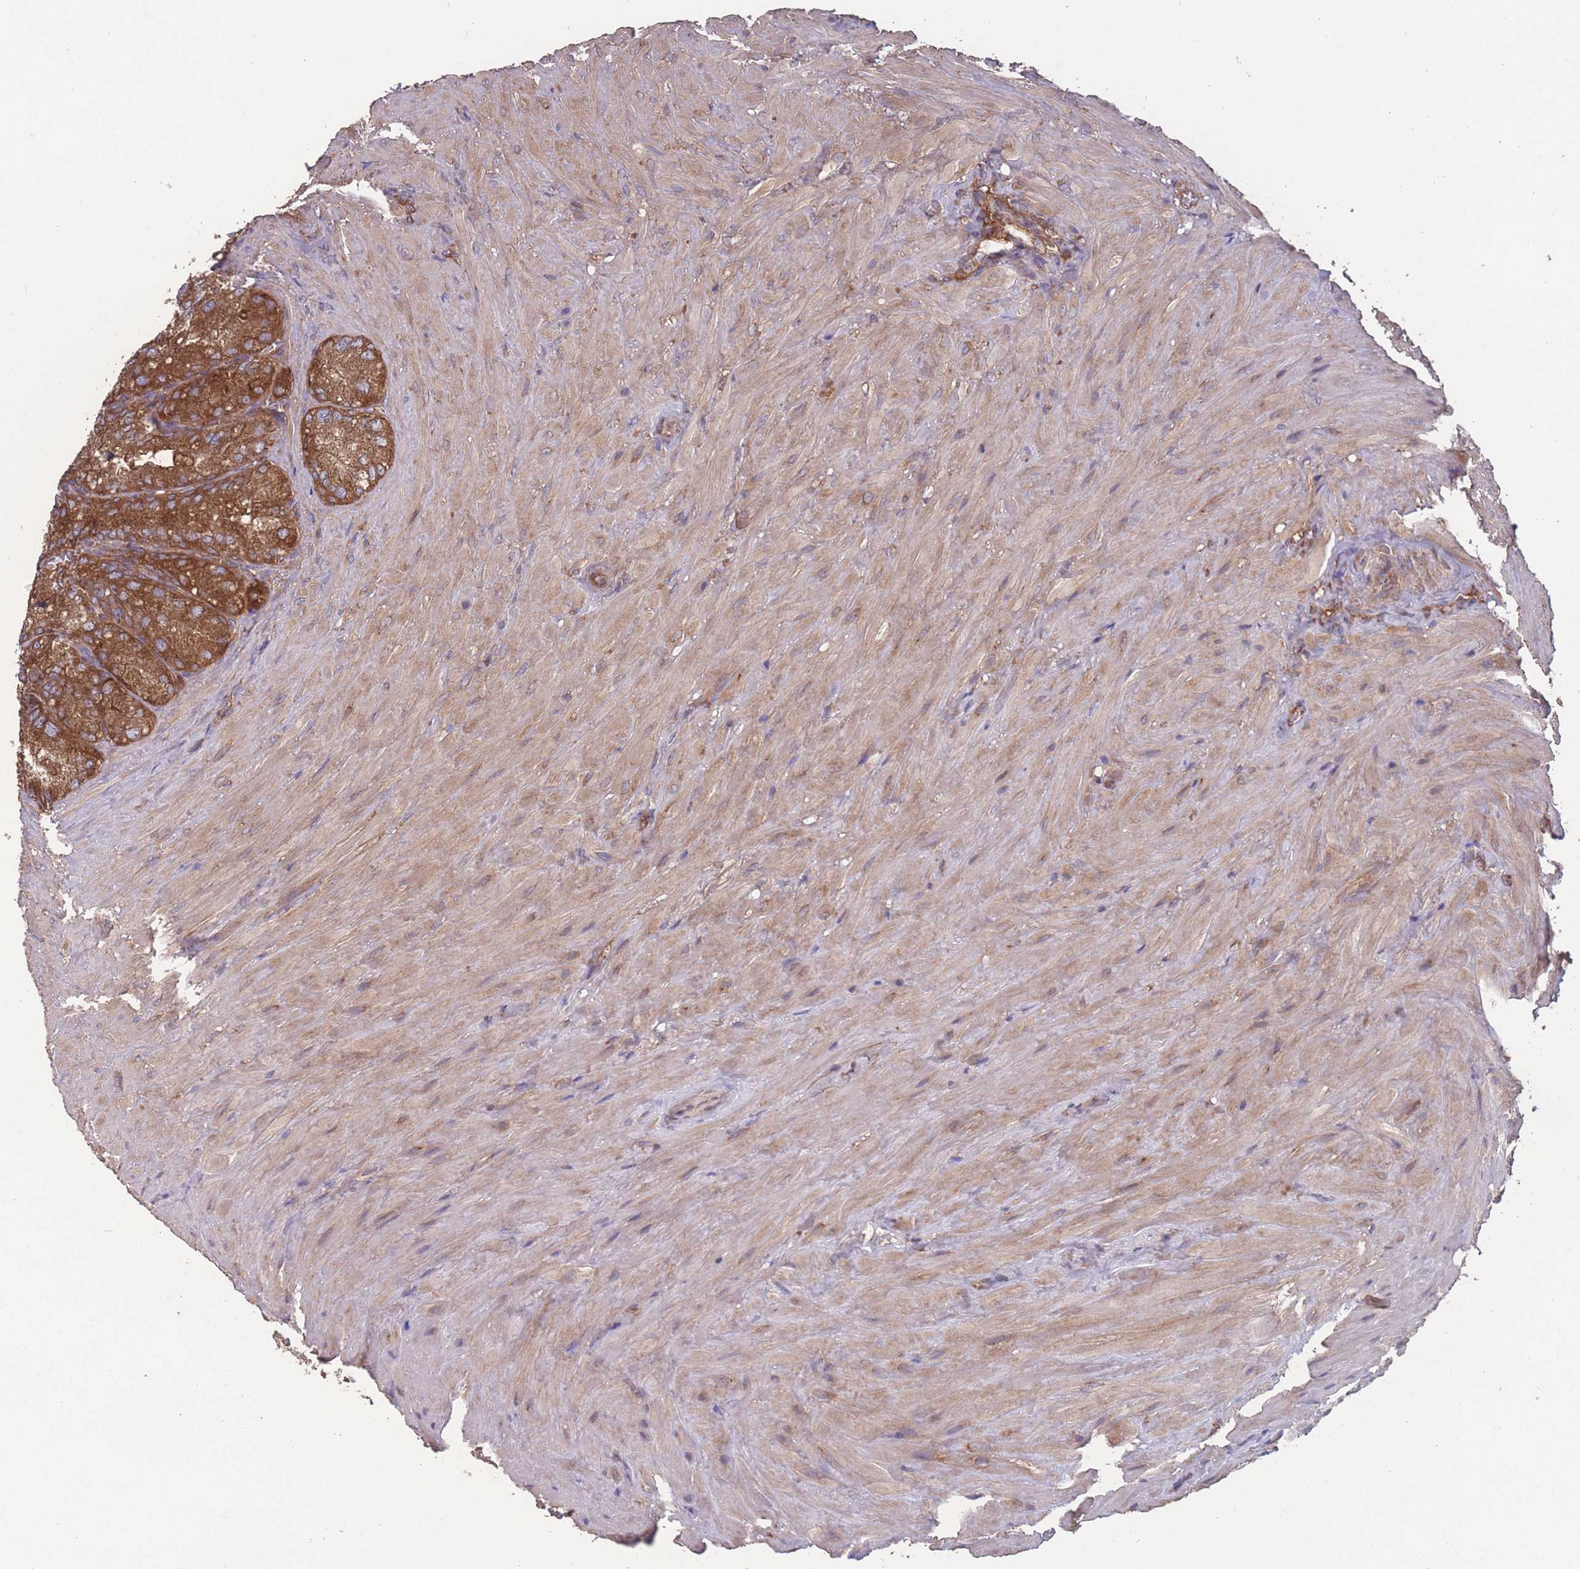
{"staining": {"intensity": "strong", "quantity": ">75%", "location": "cytoplasmic/membranous"}, "tissue": "seminal vesicle", "cell_type": "Glandular cells", "image_type": "normal", "snomed": [{"axis": "morphology", "description": "Normal tissue, NOS"}, {"axis": "topography", "description": "Seminal veicle"}], "caption": "A brown stain labels strong cytoplasmic/membranous expression of a protein in glandular cells of benign human seminal vesicle. (DAB = brown stain, brightfield microscopy at high magnification).", "gene": "ZPR1", "patient": {"sex": "male", "age": 62}}